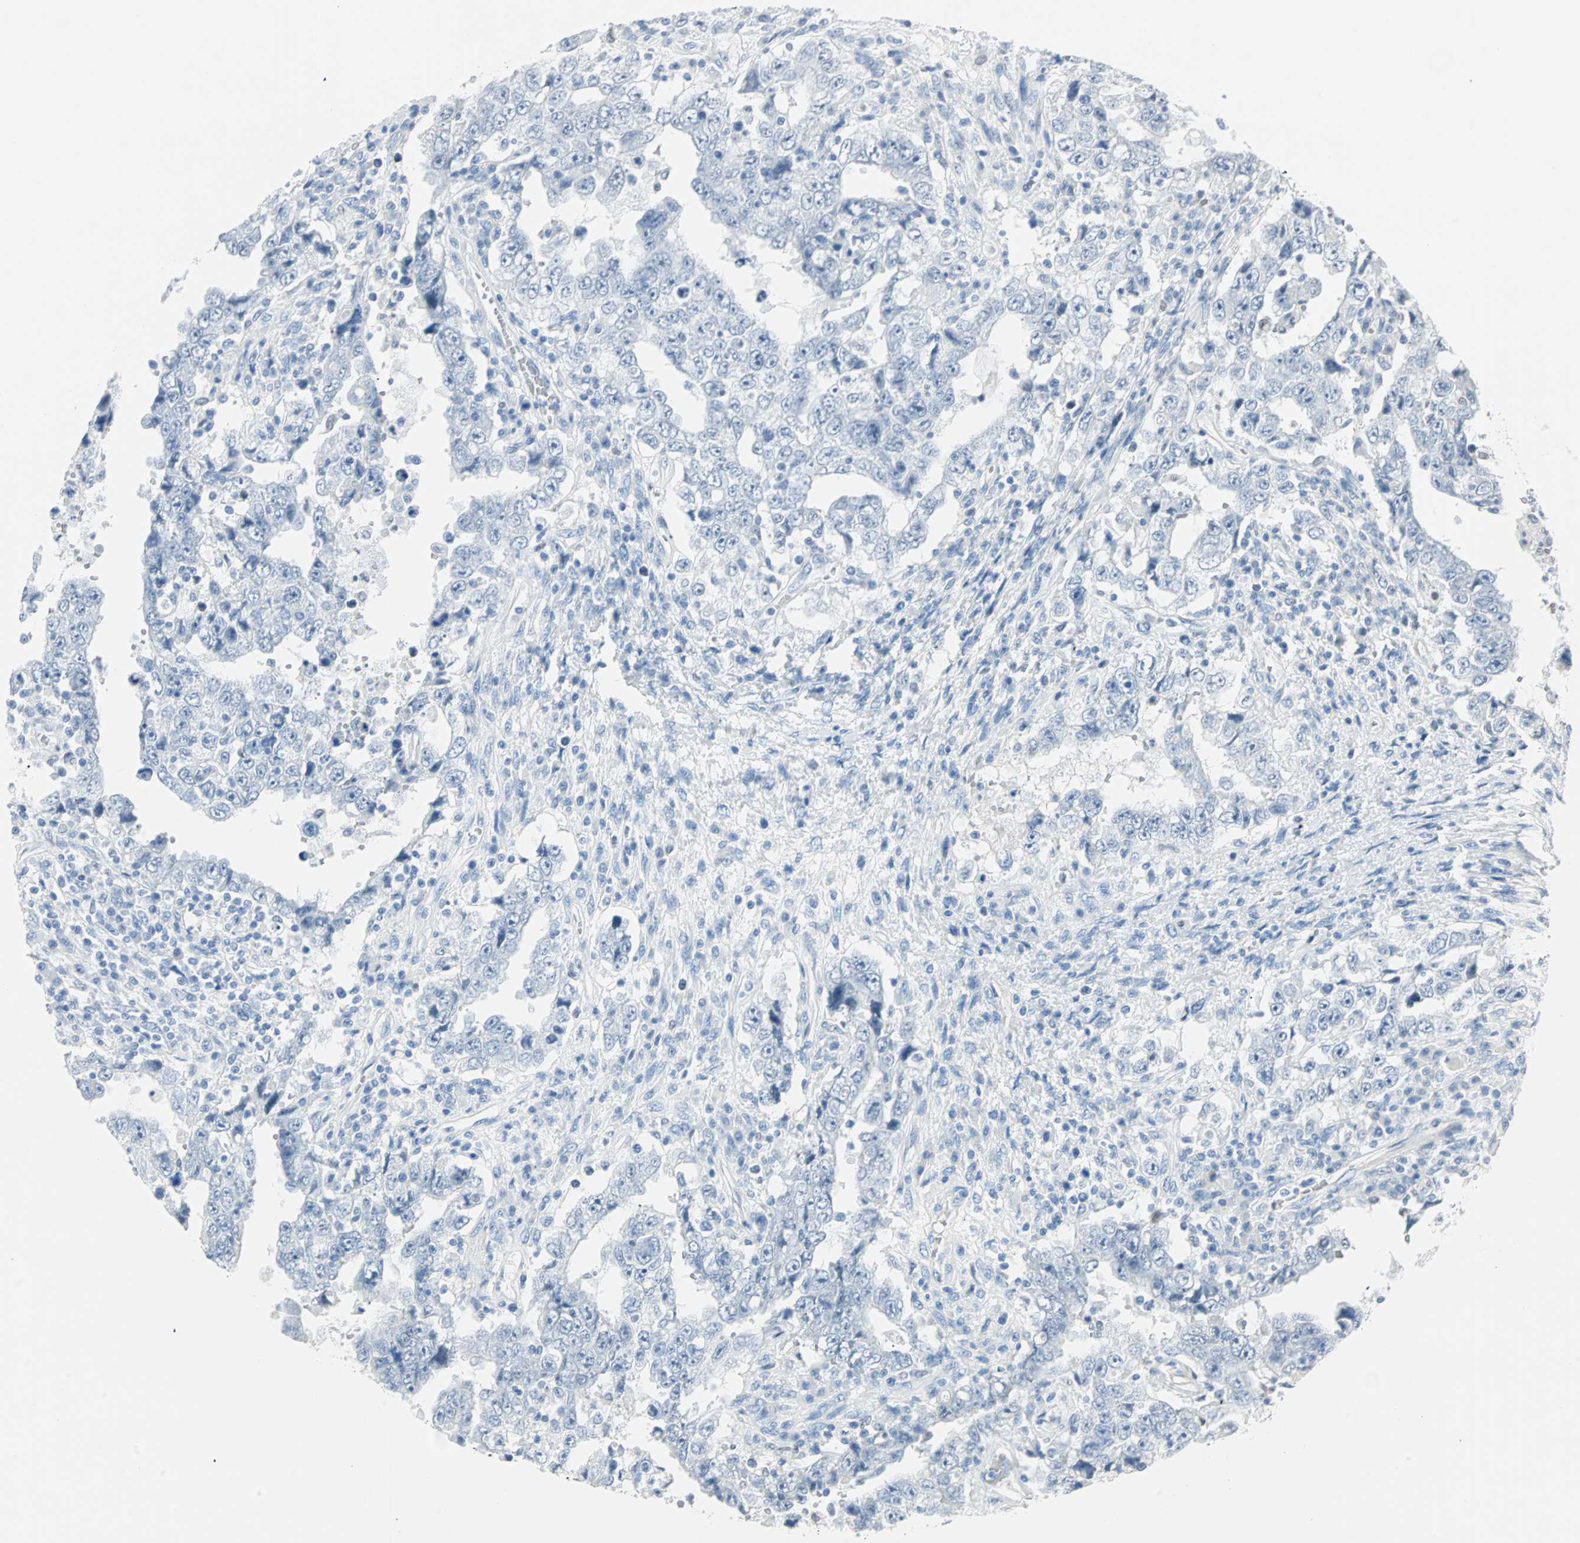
{"staining": {"intensity": "negative", "quantity": "none", "location": "none"}, "tissue": "testis cancer", "cell_type": "Tumor cells", "image_type": "cancer", "snomed": [{"axis": "morphology", "description": "Carcinoma, Embryonal, NOS"}, {"axis": "topography", "description": "Testis"}], "caption": "IHC histopathology image of neoplastic tissue: human testis cancer (embryonal carcinoma) stained with DAB shows no significant protein positivity in tumor cells. The staining was performed using DAB (3,3'-diaminobenzidine) to visualize the protein expression in brown, while the nuclei were stained in blue with hematoxylin (Magnification: 20x).", "gene": "MLLT10", "patient": {"sex": "male", "age": 26}}